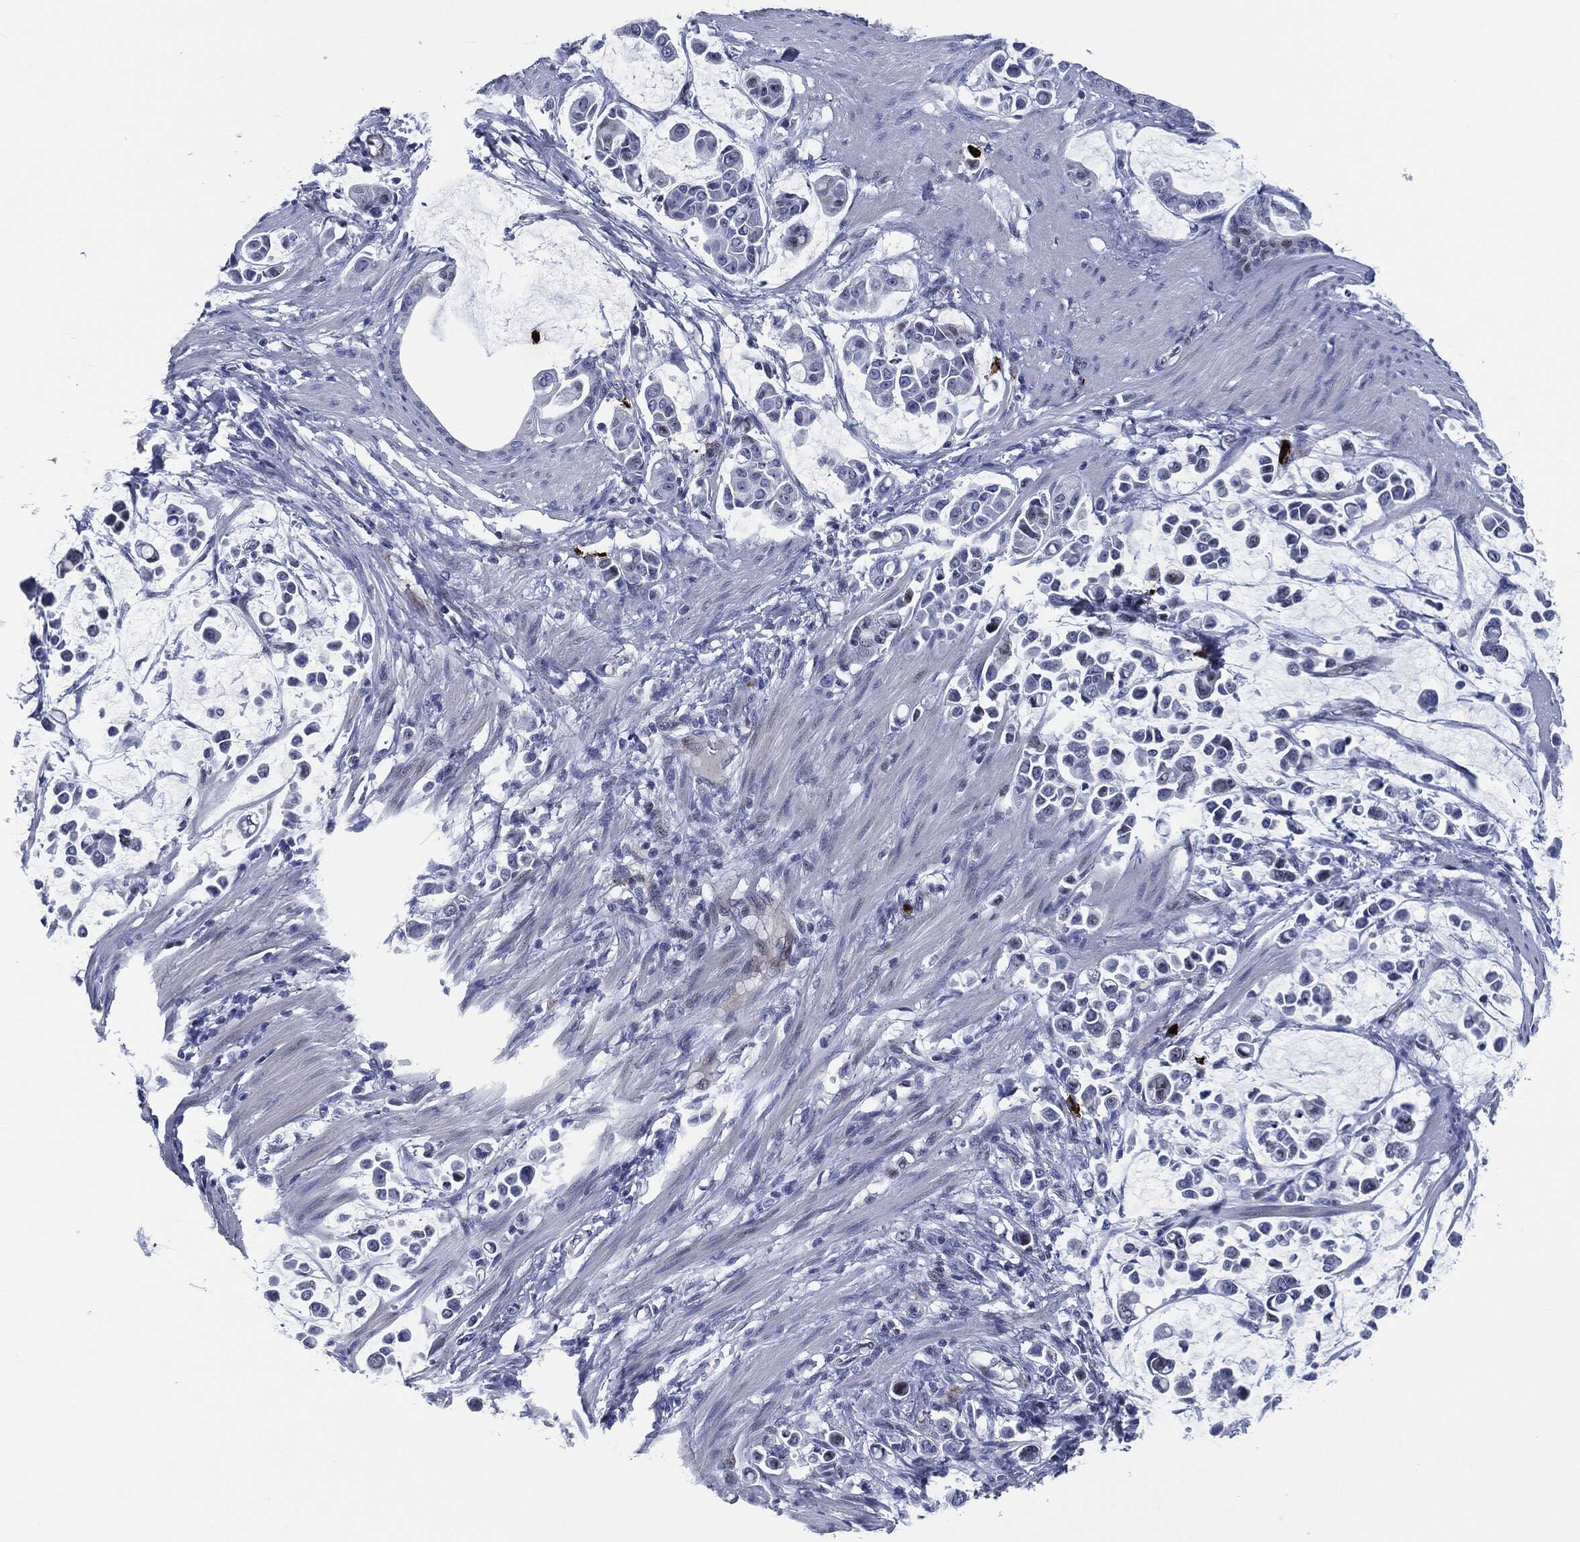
{"staining": {"intensity": "negative", "quantity": "none", "location": "none"}, "tissue": "stomach cancer", "cell_type": "Tumor cells", "image_type": "cancer", "snomed": [{"axis": "morphology", "description": "Adenocarcinoma, NOS"}, {"axis": "topography", "description": "Stomach"}], "caption": "High power microscopy image of an IHC micrograph of stomach adenocarcinoma, revealing no significant positivity in tumor cells. (DAB IHC visualized using brightfield microscopy, high magnification).", "gene": "MPO", "patient": {"sex": "male", "age": 82}}